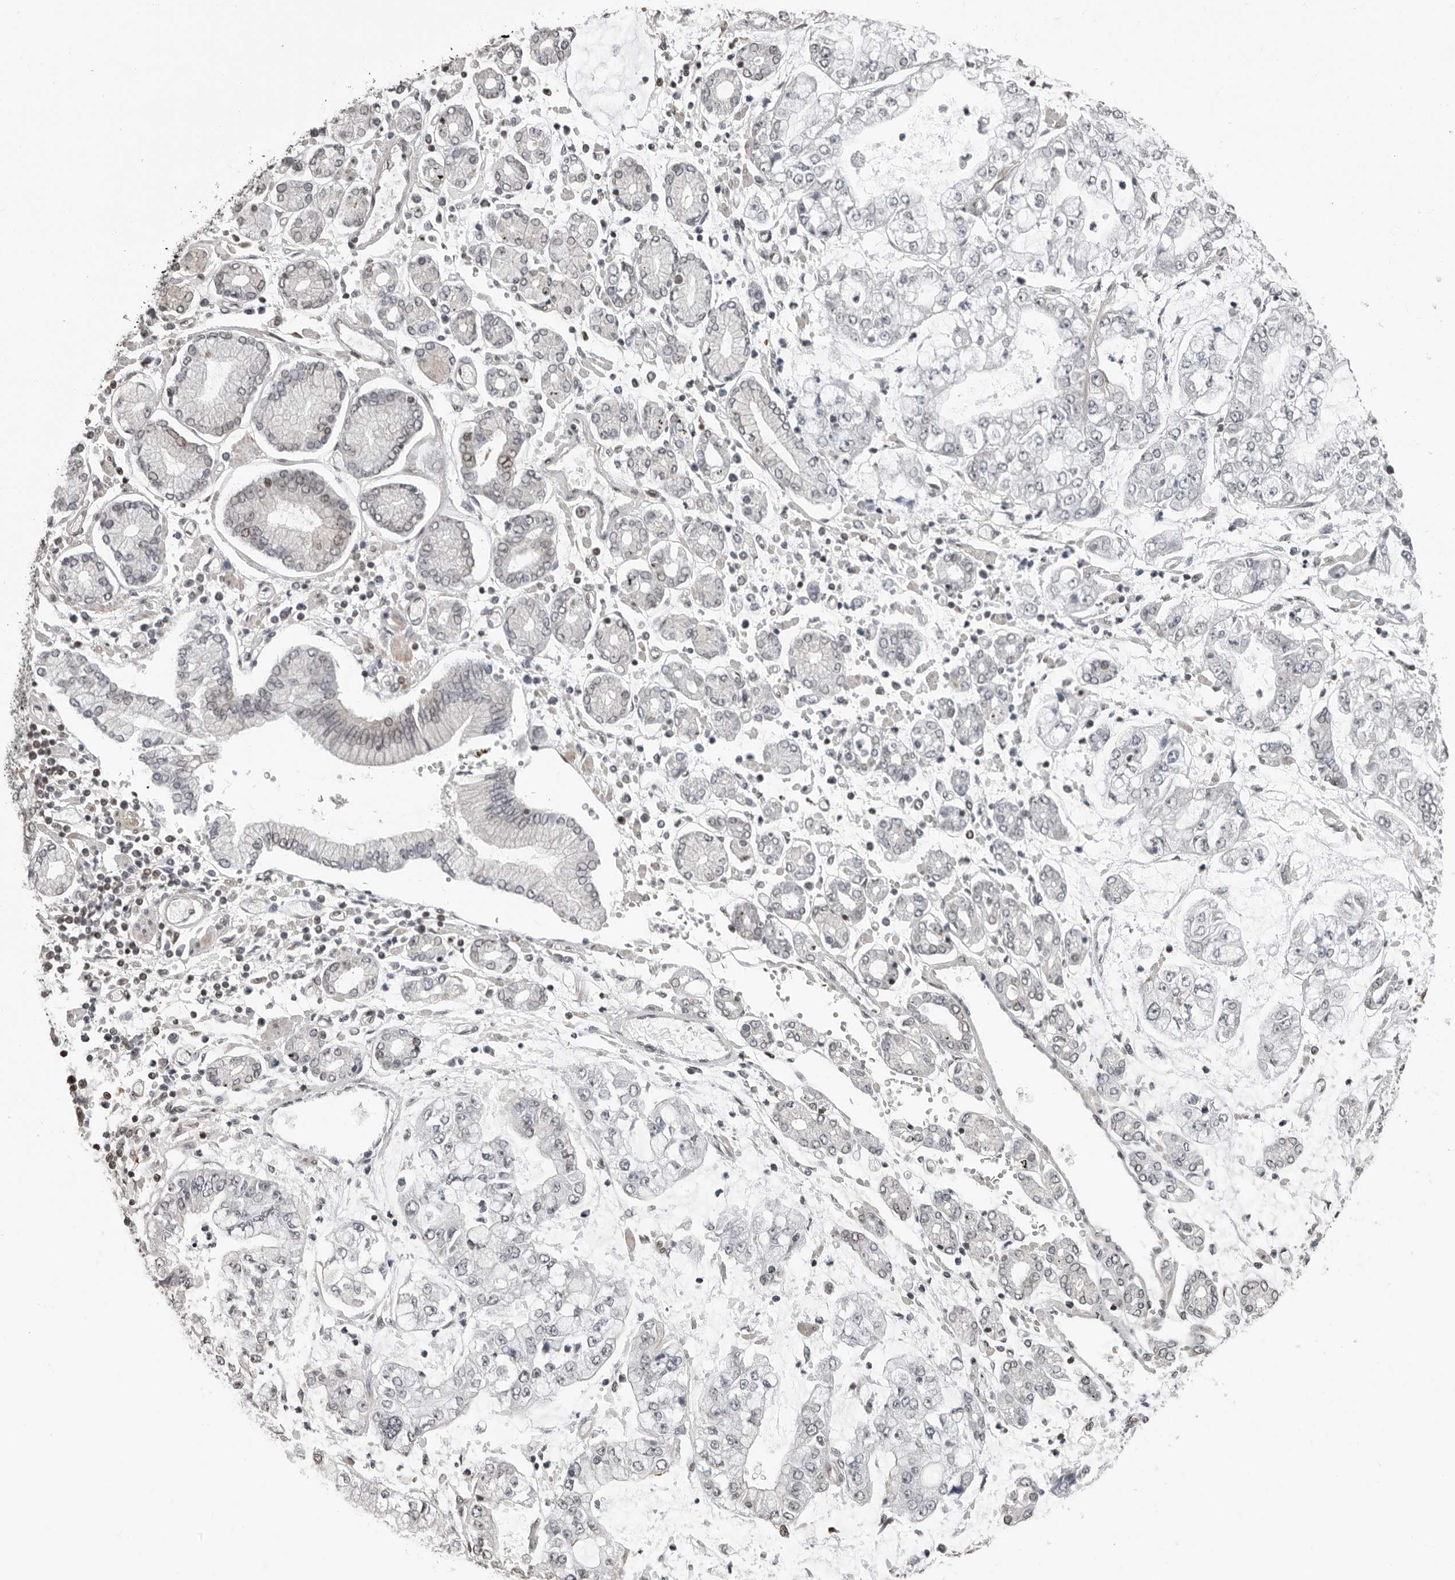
{"staining": {"intensity": "negative", "quantity": "none", "location": "none"}, "tissue": "stomach cancer", "cell_type": "Tumor cells", "image_type": "cancer", "snomed": [{"axis": "morphology", "description": "Adenocarcinoma, NOS"}, {"axis": "topography", "description": "Stomach"}], "caption": "High power microscopy micrograph of an immunohistochemistry histopathology image of adenocarcinoma (stomach), revealing no significant expression in tumor cells.", "gene": "ORC1", "patient": {"sex": "male", "age": 76}}